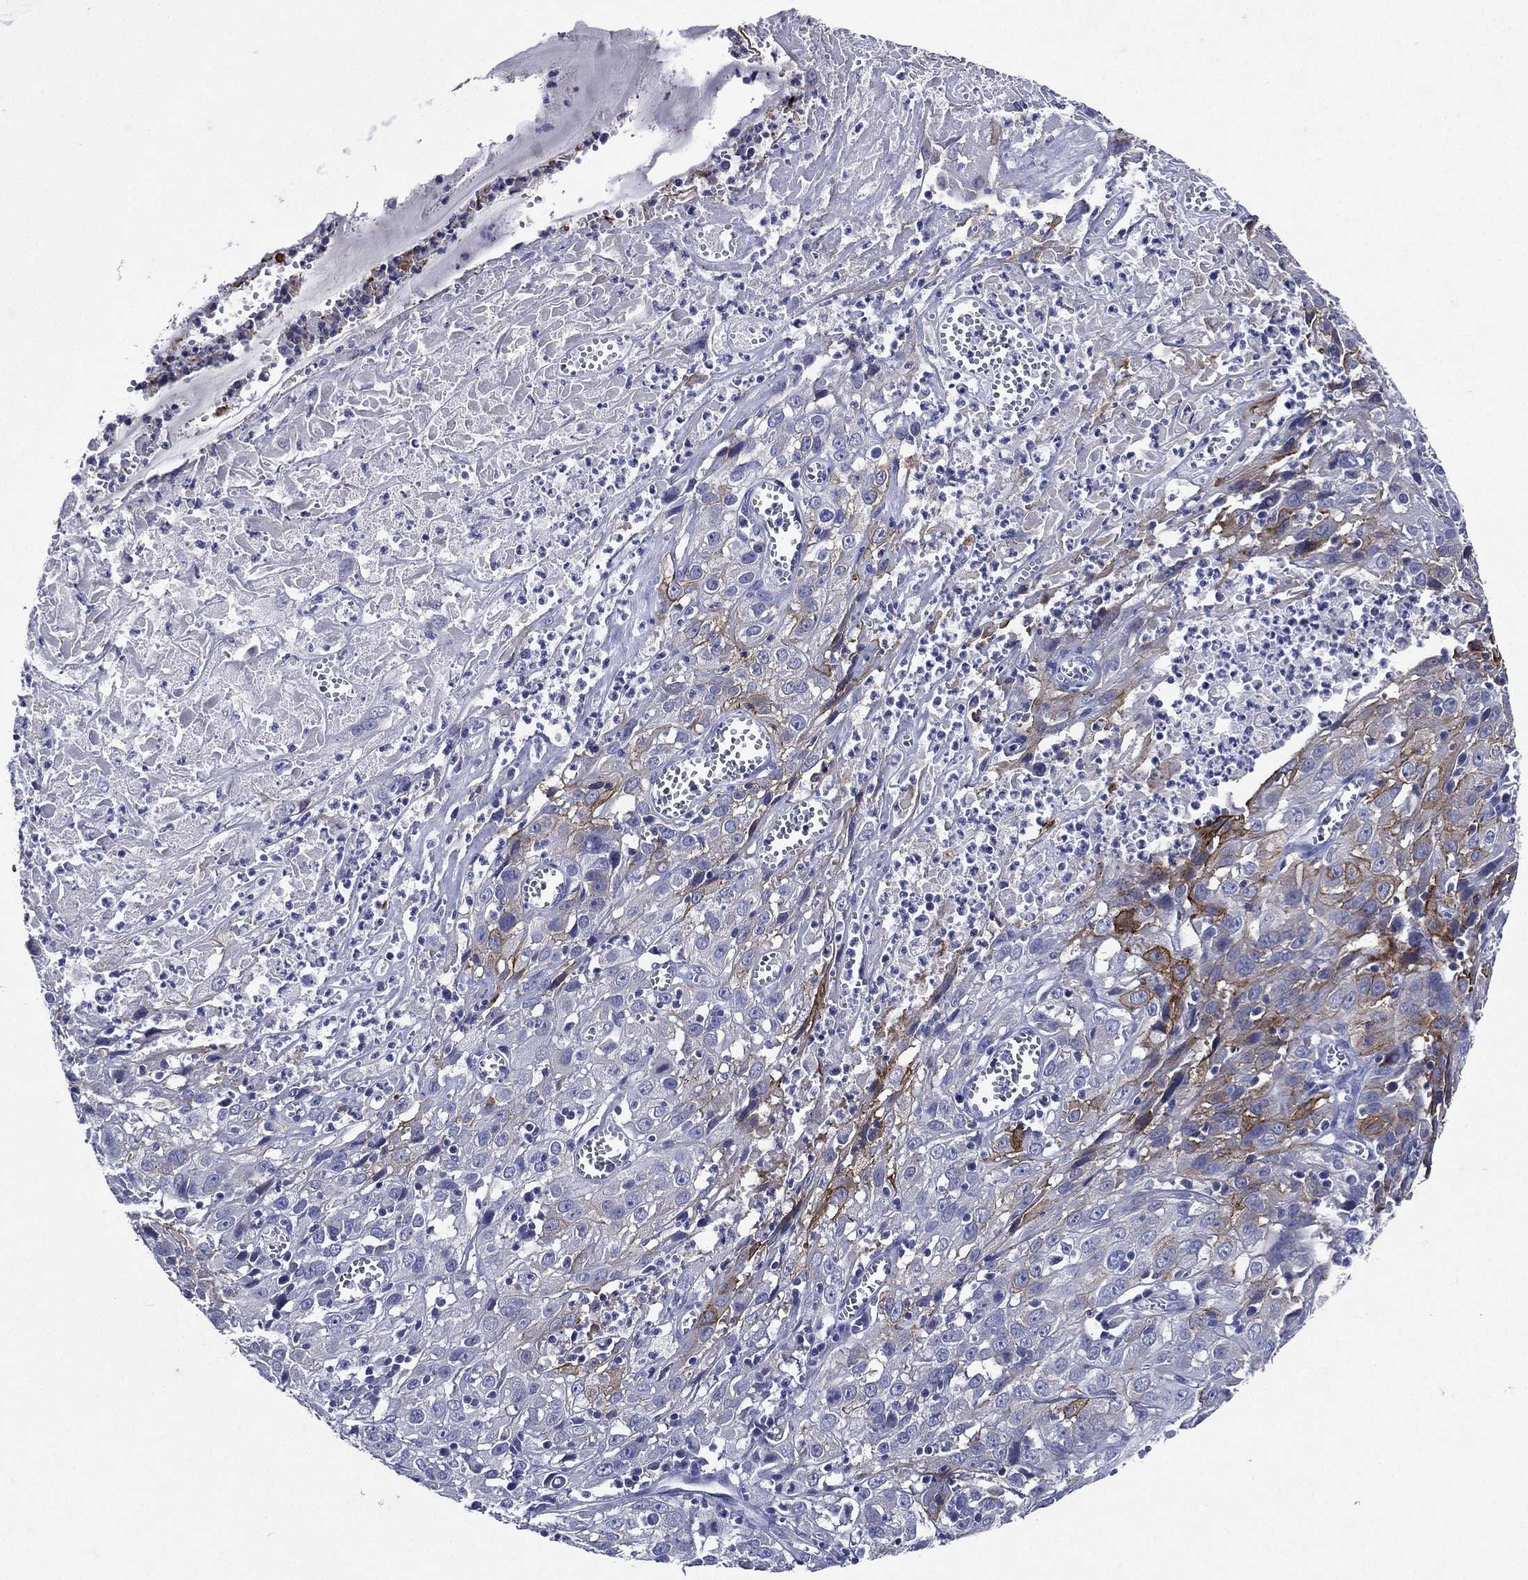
{"staining": {"intensity": "strong", "quantity": "<25%", "location": "cytoplasmic/membranous"}, "tissue": "cervical cancer", "cell_type": "Tumor cells", "image_type": "cancer", "snomed": [{"axis": "morphology", "description": "Squamous cell carcinoma, NOS"}, {"axis": "topography", "description": "Cervix"}], "caption": "Immunohistochemical staining of human cervical squamous cell carcinoma reveals strong cytoplasmic/membranous protein positivity in about <25% of tumor cells.", "gene": "TGM1", "patient": {"sex": "female", "age": 32}}